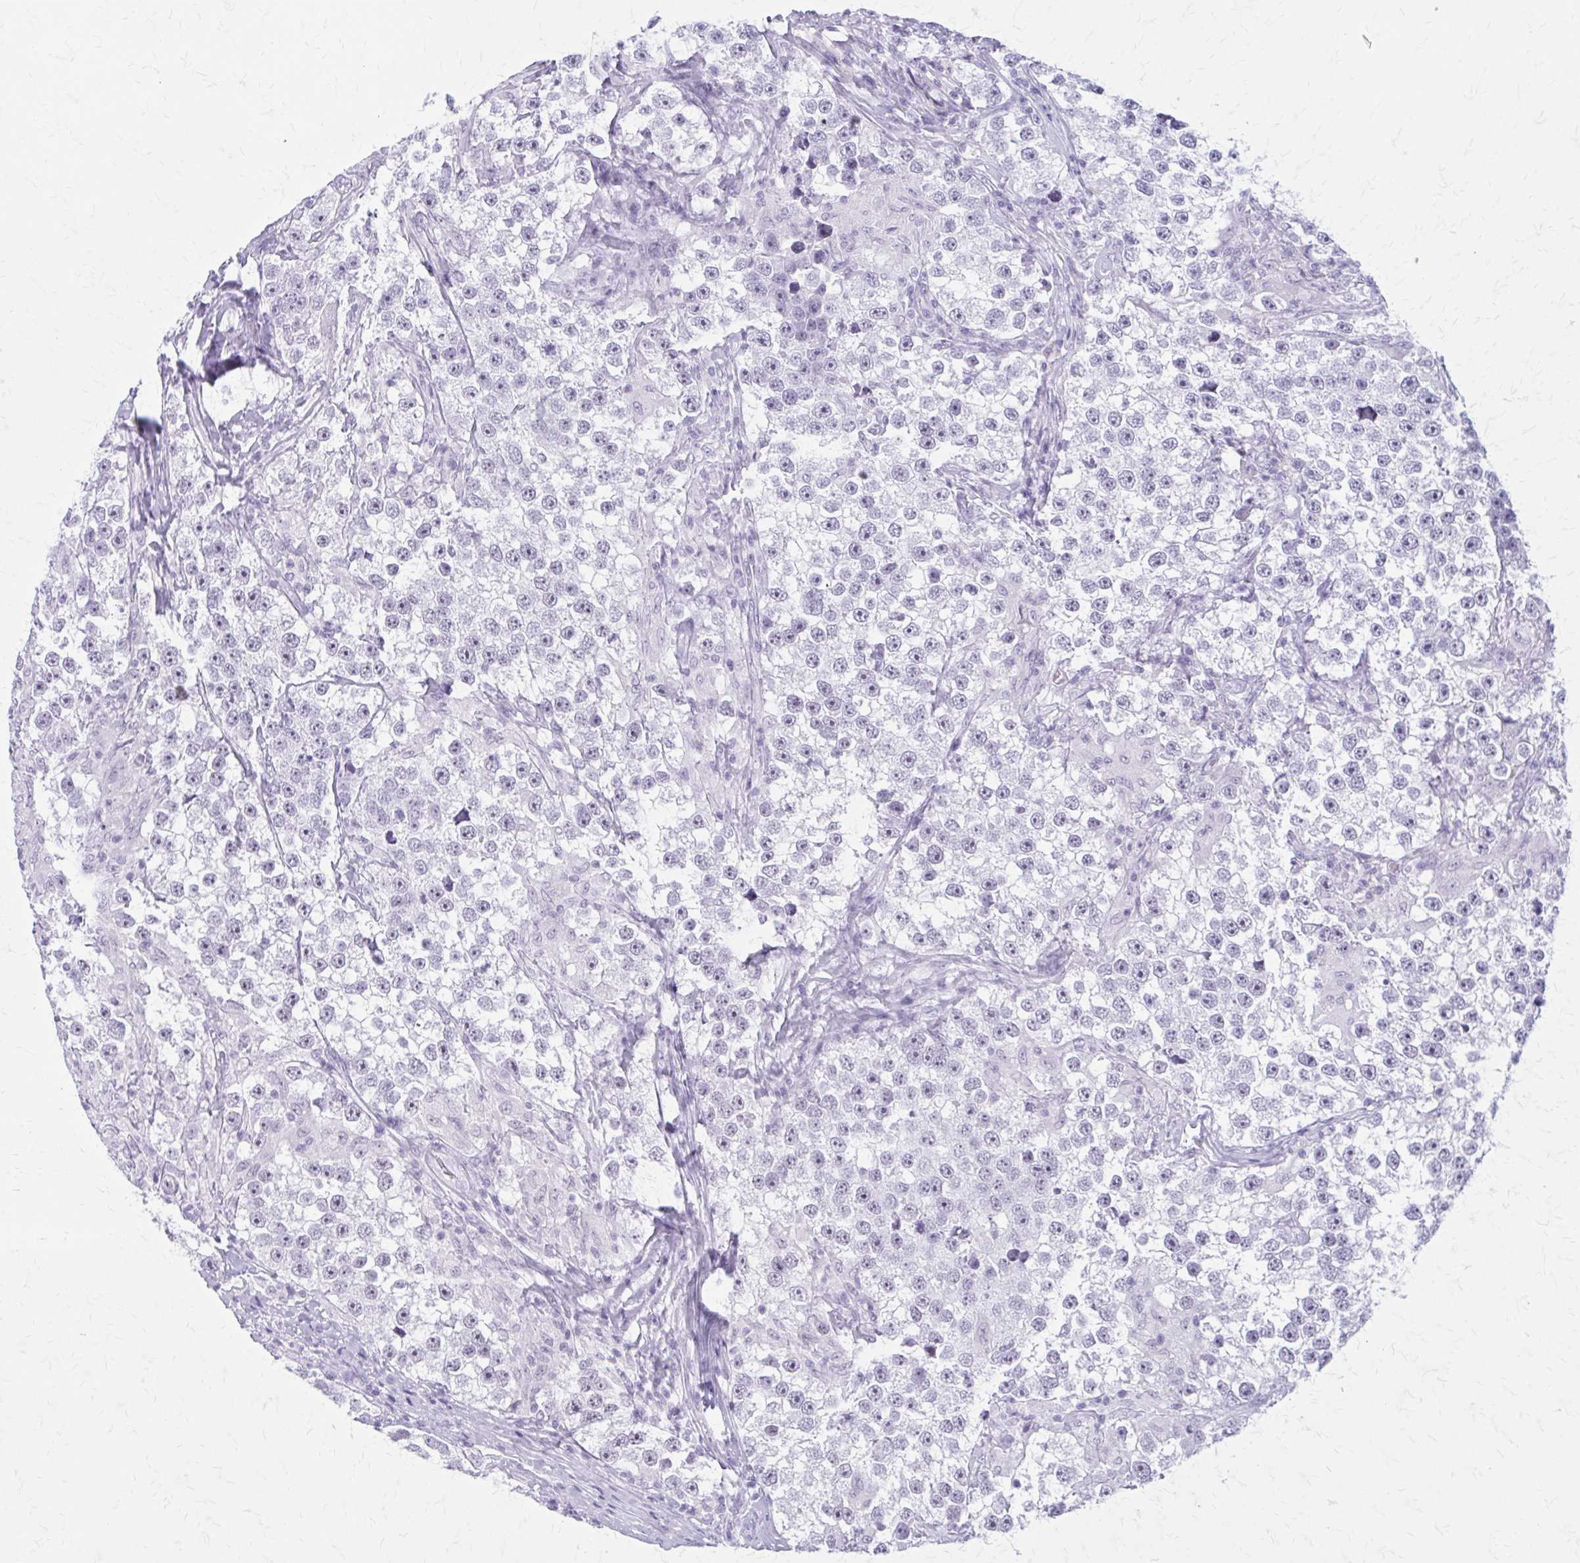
{"staining": {"intensity": "negative", "quantity": "none", "location": "none"}, "tissue": "testis cancer", "cell_type": "Tumor cells", "image_type": "cancer", "snomed": [{"axis": "morphology", "description": "Seminoma, NOS"}, {"axis": "topography", "description": "Testis"}], "caption": "Immunohistochemical staining of seminoma (testis) shows no significant expression in tumor cells.", "gene": "GAD1", "patient": {"sex": "male", "age": 46}}